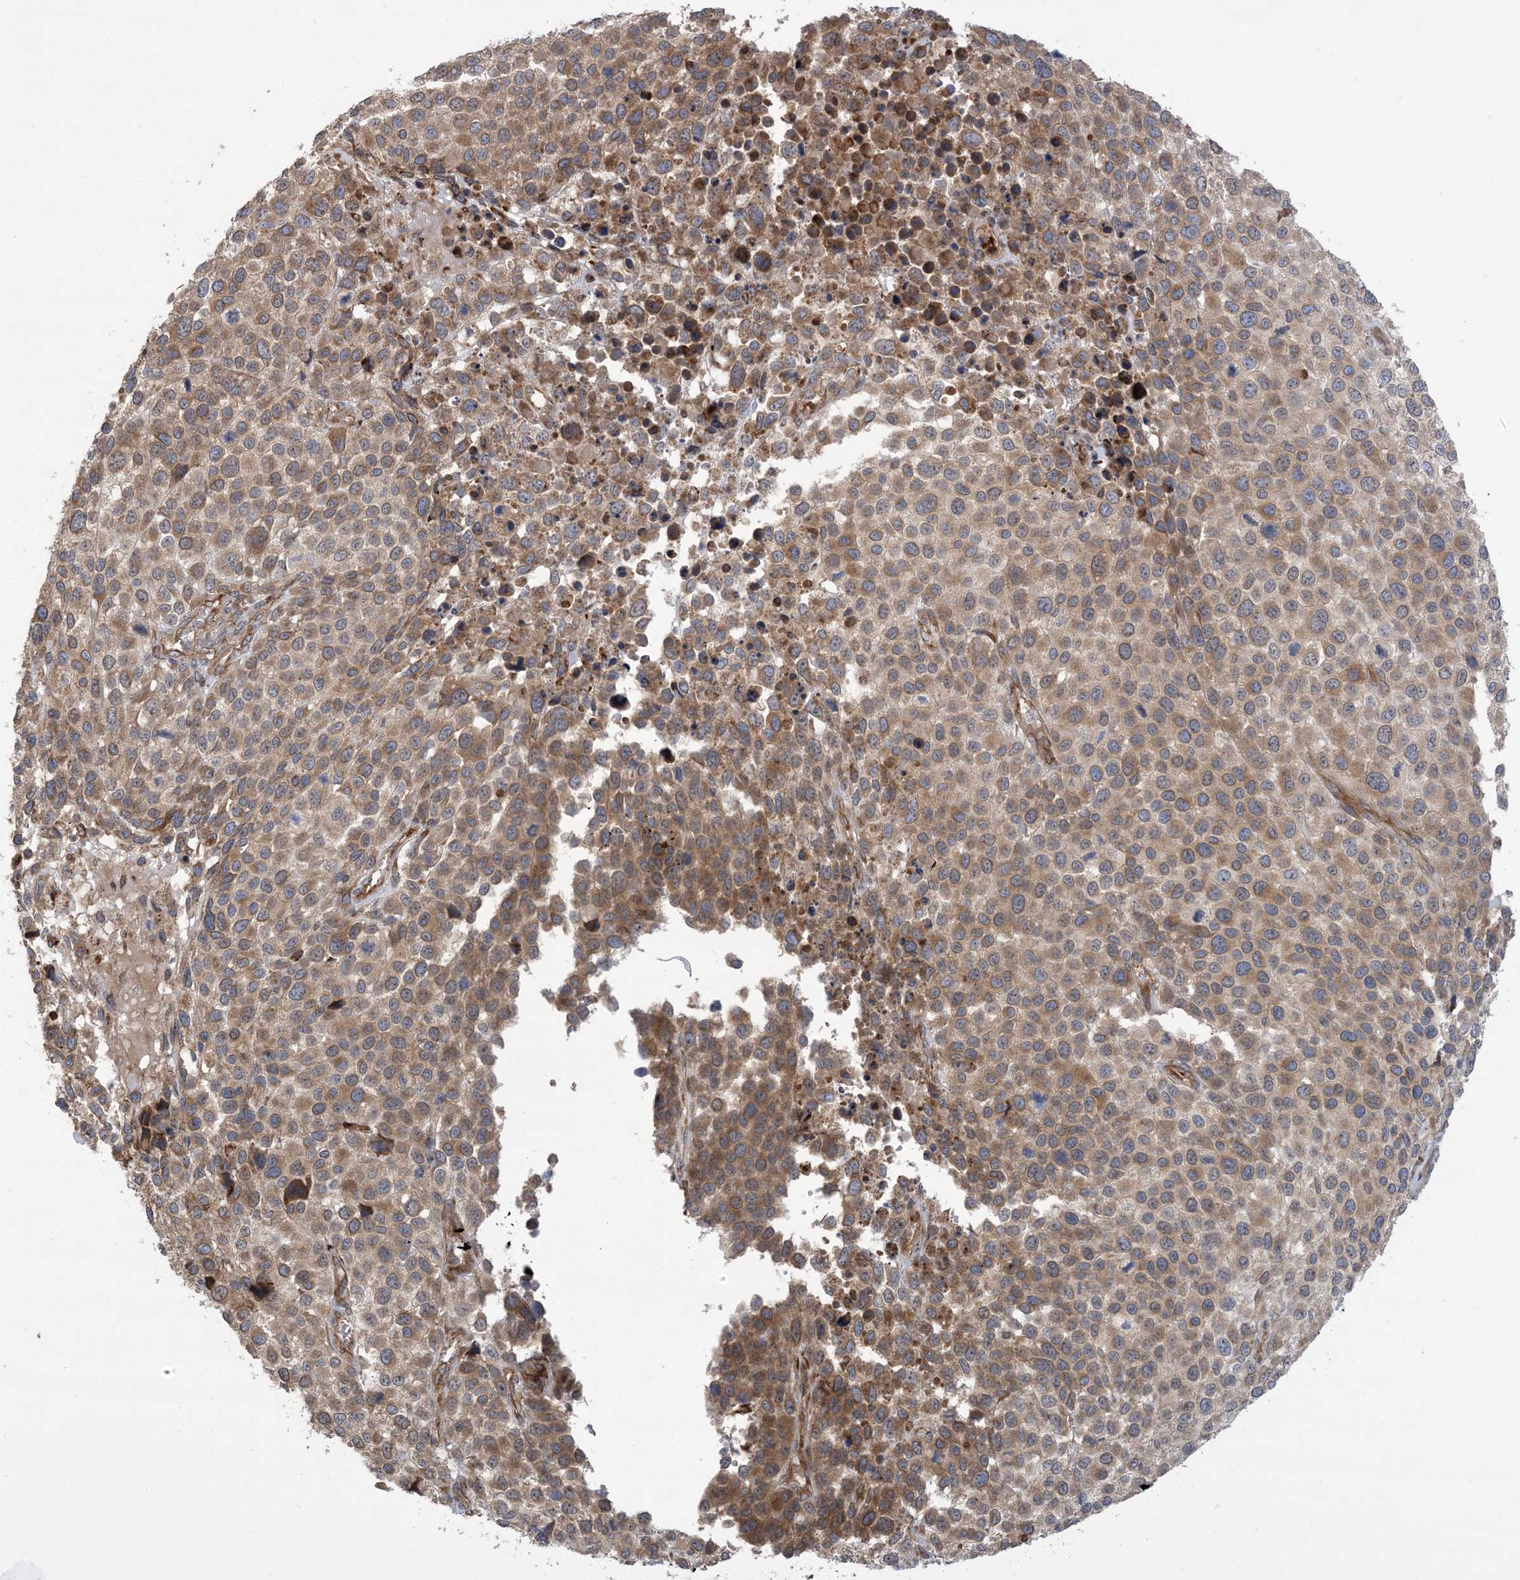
{"staining": {"intensity": "moderate", "quantity": ">75%", "location": "cytoplasmic/membranous"}, "tissue": "melanoma", "cell_type": "Tumor cells", "image_type": "cancer", "snomed": [{"axis": "morphology", "description": "Malignant melanoma, NOS"}, {"axis": "topography", "description": "Skin of trunk"}], "caption": "Melanoma tissue demonstrates moderate cytoplasmic/membranous staining in about >75% of tumor cells The staining is performed using DAB brown chromogen to label protein expression. The nuclei are counter-stained blue using hematoxylin.", "gene": "CLEC16A", "patient": {"sex": "male", "age": 71}}